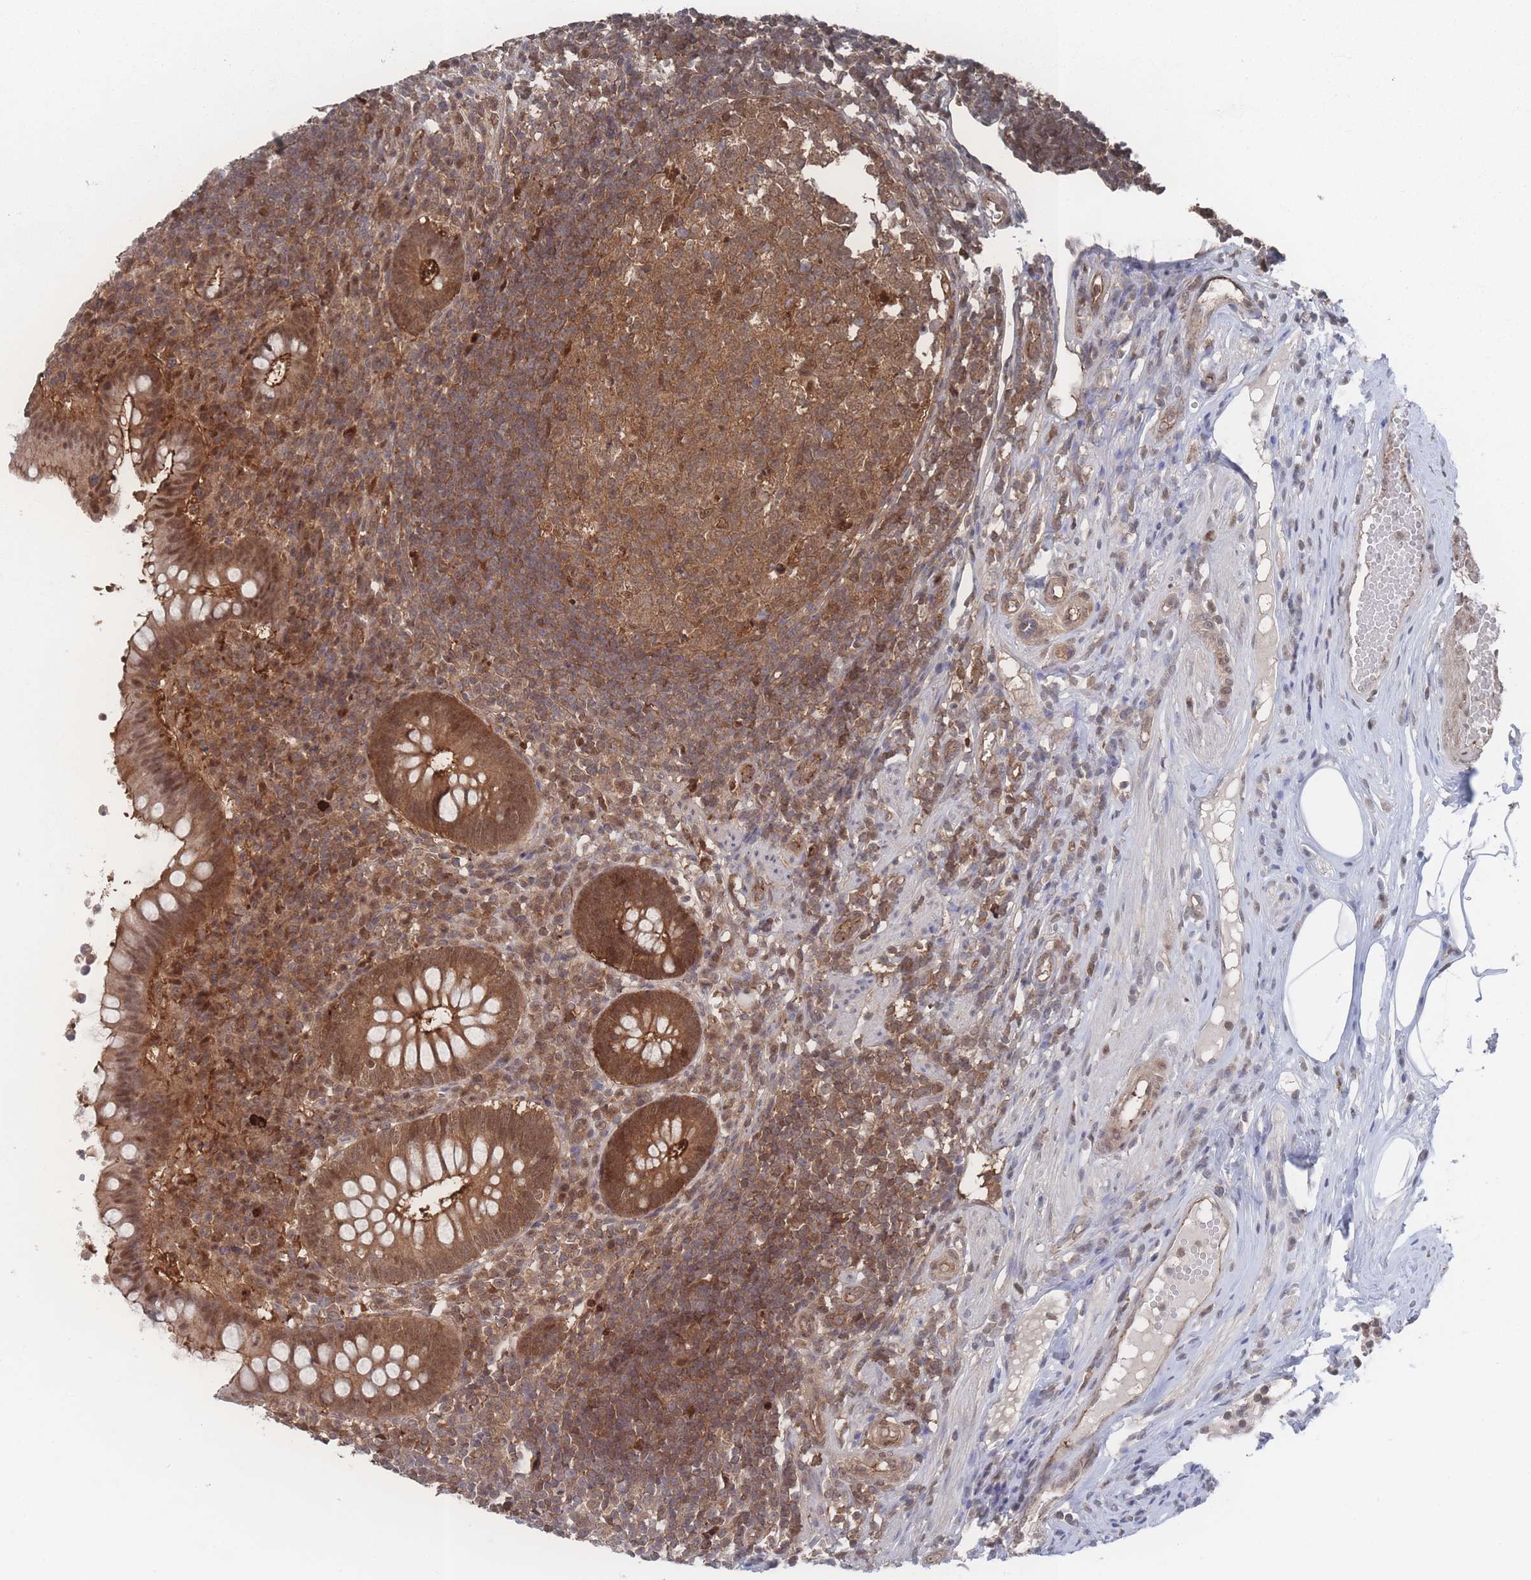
{"staining": {"intensity": "moderate", "quantity": ">75%", "location": "cytoplasmic/membranous,nuclear"}, "tissue": "appendix", "cell_type": "Glandular cells", "image_type": "normal", "snomed": [{"axis": "morphology", "description": "Normal tissue, NOS"}, {"axis": "topography", "description": "Appendix"}], "caption": "Appendix stained for a protein (brown) demonstrates moderate cytoplasmic/membranous,nuclear positive positivity in about >75% of glandular cells.", "gene": "PSMA1", "patient": {"sex": "female", "age": 56}}